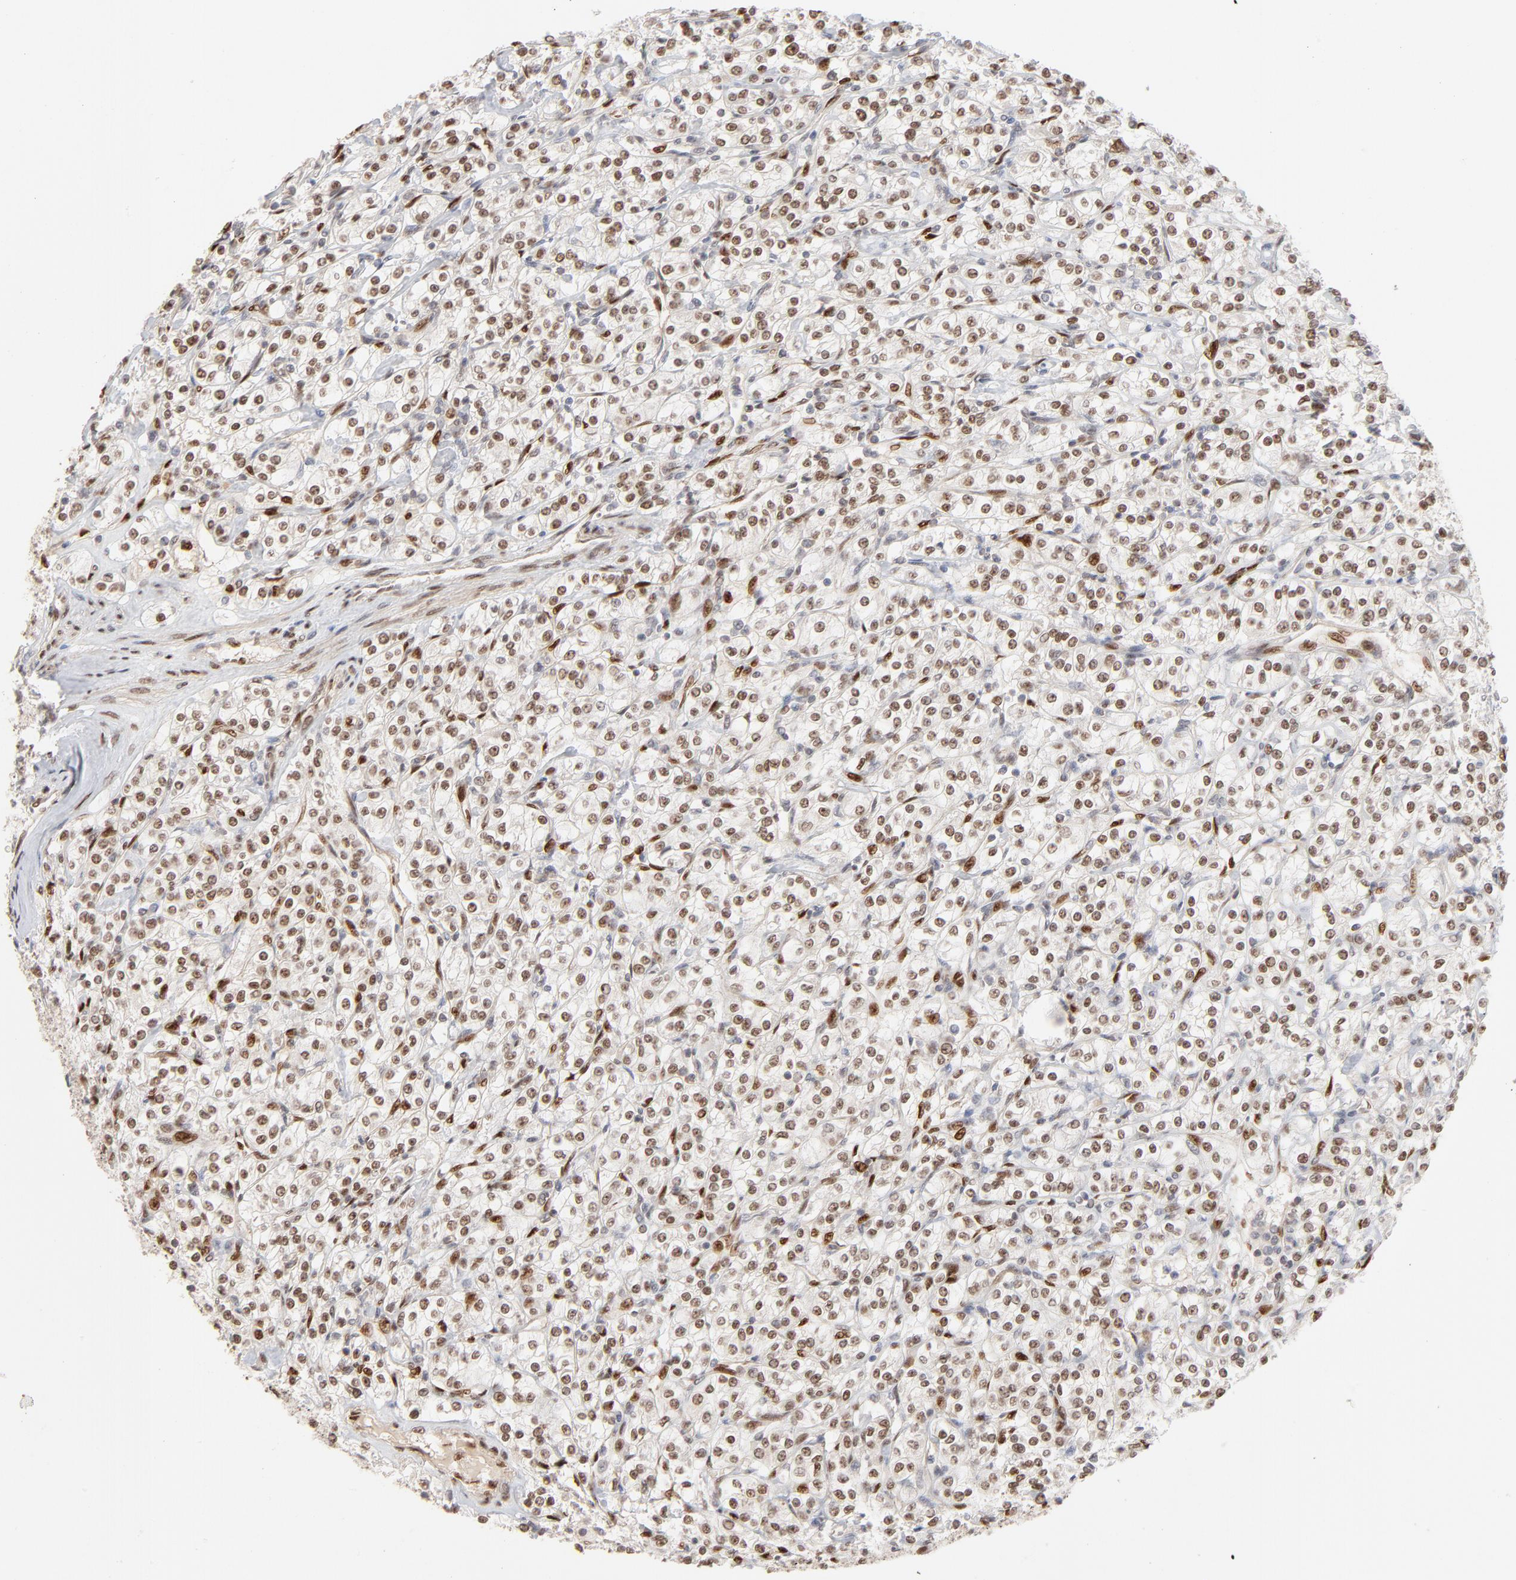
{"staining": {"intensity": "moderate", "quantity": ">75%", "location": "nuclear"}, "tissue": "renal cancer", "cell_type": "Tumor cells", "image_type": "cancer", "snomed": [{"axis": "morphology", "description": "Adenocarcinoma, NOS"}, {"axis": "topography", "description": "Kidney"}], "caption": "High-power microscopy captured an immunohistochemistry histopathology image of adenocarcinoma (renal), revealing moderate nuclear positivity in approximately >75% of tumor cells.", "gene": "NFIB", "patient": {"sex": "male", "age": 77}}